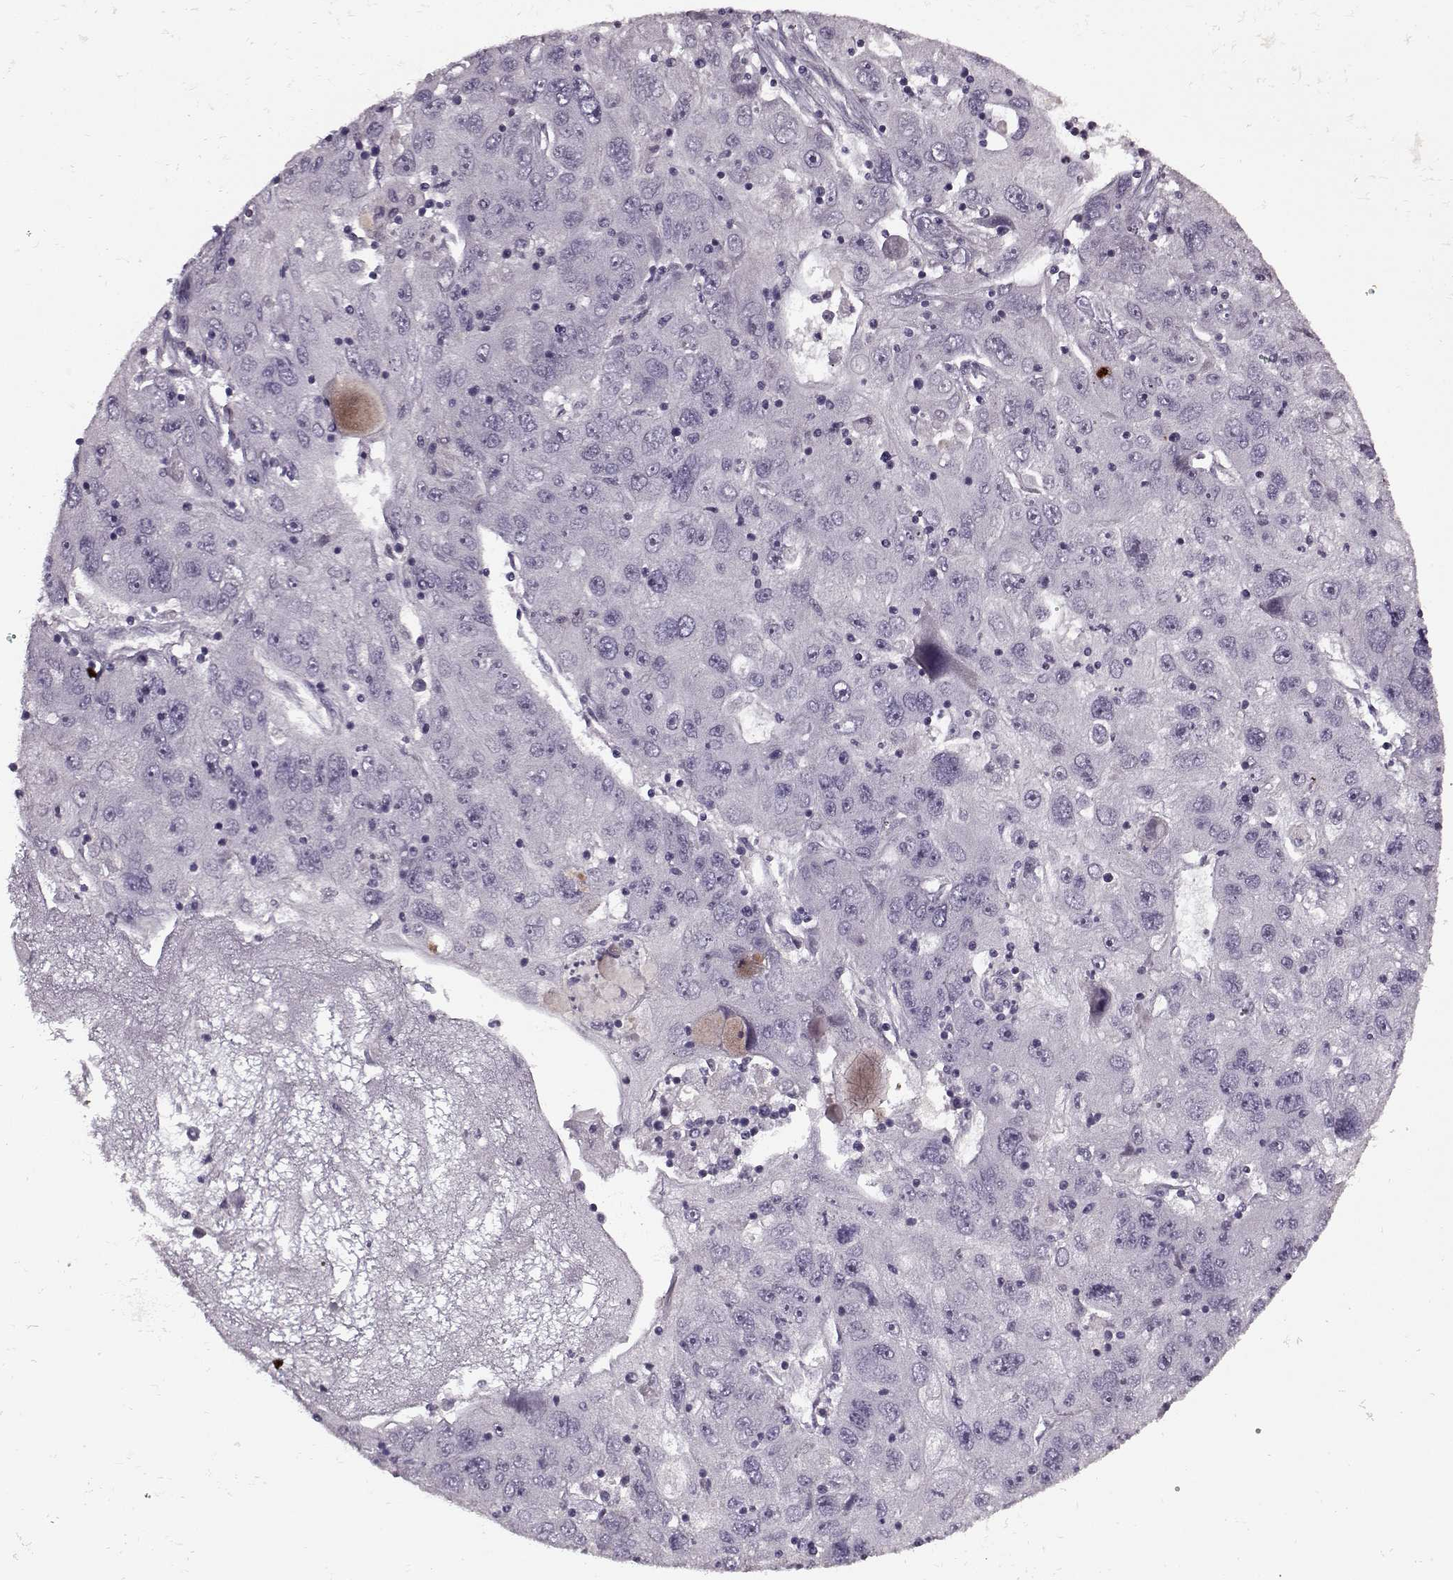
{"staining": {"intensity": "negative", "quantity": "none", "location": "none"}, "tissue": "stomach cancer", "cell_type": "Tumor cells", "image_type": "cancer", "snomed": [{"axis": "morphology", "description": "Adenocarcinoma, NOS"}, {"axis": "topography", "description": "Stomach"}], "caption": "Immunohistochemistry (IHC) of human stomach cancer displays no staining in tumor cells.", "gene": "KRT9", "patient": {"sex": "male", "age": 56}}